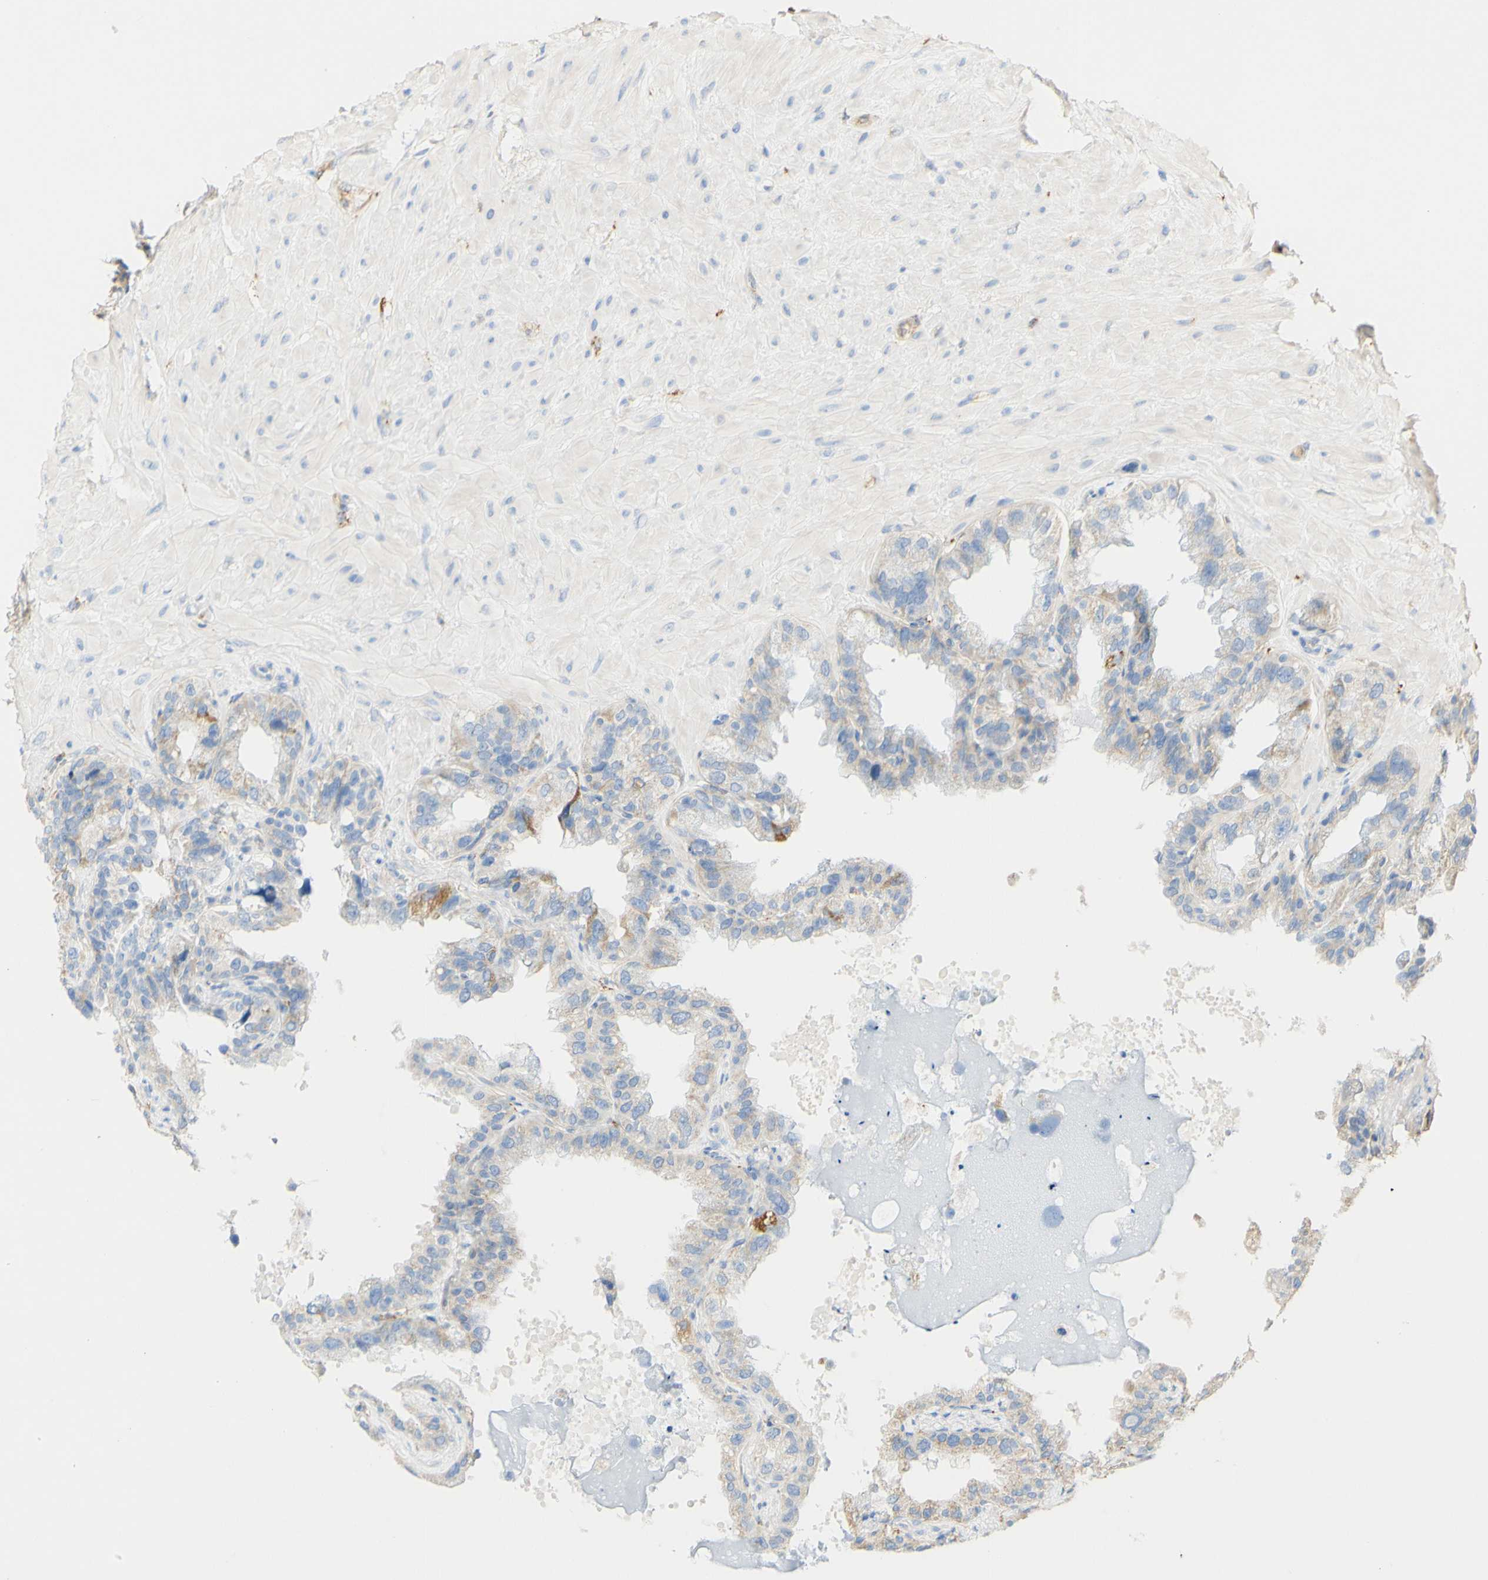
{"staining": {"intensity": "weak", "quantity": ">75%", "location": "cytoplasmic/membranous"}, "tissue": "seminal vesicle", "cell_type": "Glandular cells", "image_type": "normal", "snomed": [{"axis": "morphology", "description": "Normal tissue, NOS"}, {"axis": "topography", "description": "Seminal veicle"}], "caption": "Seminal vesicle stained with a brown dye reveals weak cytoplasmic/membranous positive staining in about >75% of glandular cells.", "gene": "FCGRT", "patient": {"sex": "male", "age": 68}}